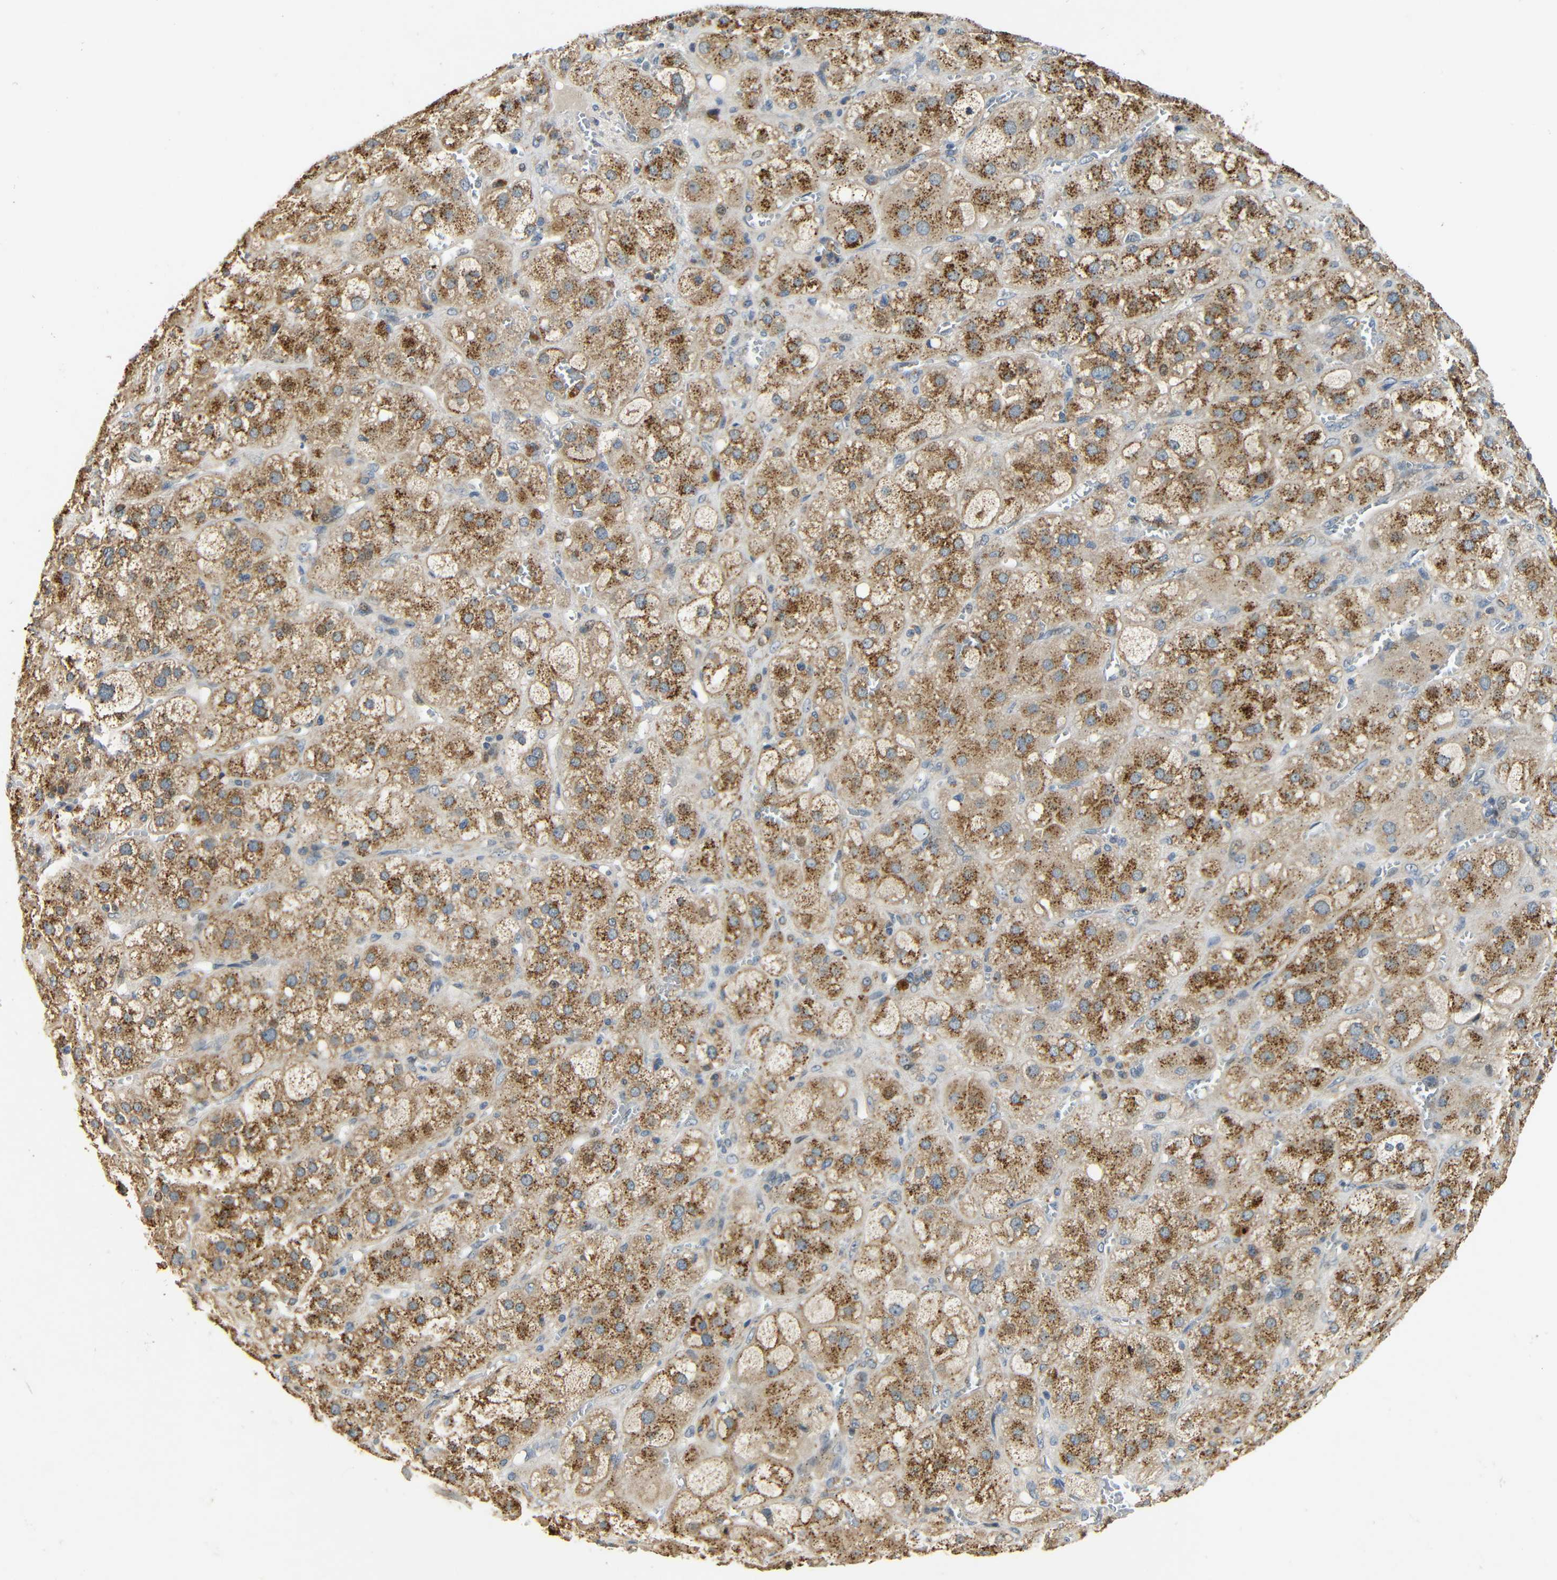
{"staining": {"intensity": "moderate", "quantity": ">75%", "location": "cytoplasmic/membranous"}, "tissue": "adrenal gland", "cell_type": "Glandular cells", "image_type": "normal", "snomed": [{"axis": "morphology", "description": "Normal tissue, NOS"}, {"axis": "topography", "description": "Adrenal gland"}], "caption": "Brown immunohistochemical staining in benign human adrenal gland demonstrates moderate cytoplasmic/membranous staining in about >75% of glandular cells.", "gene": "KAZALD1", "patient": {"sex": "female", "age": 47}}